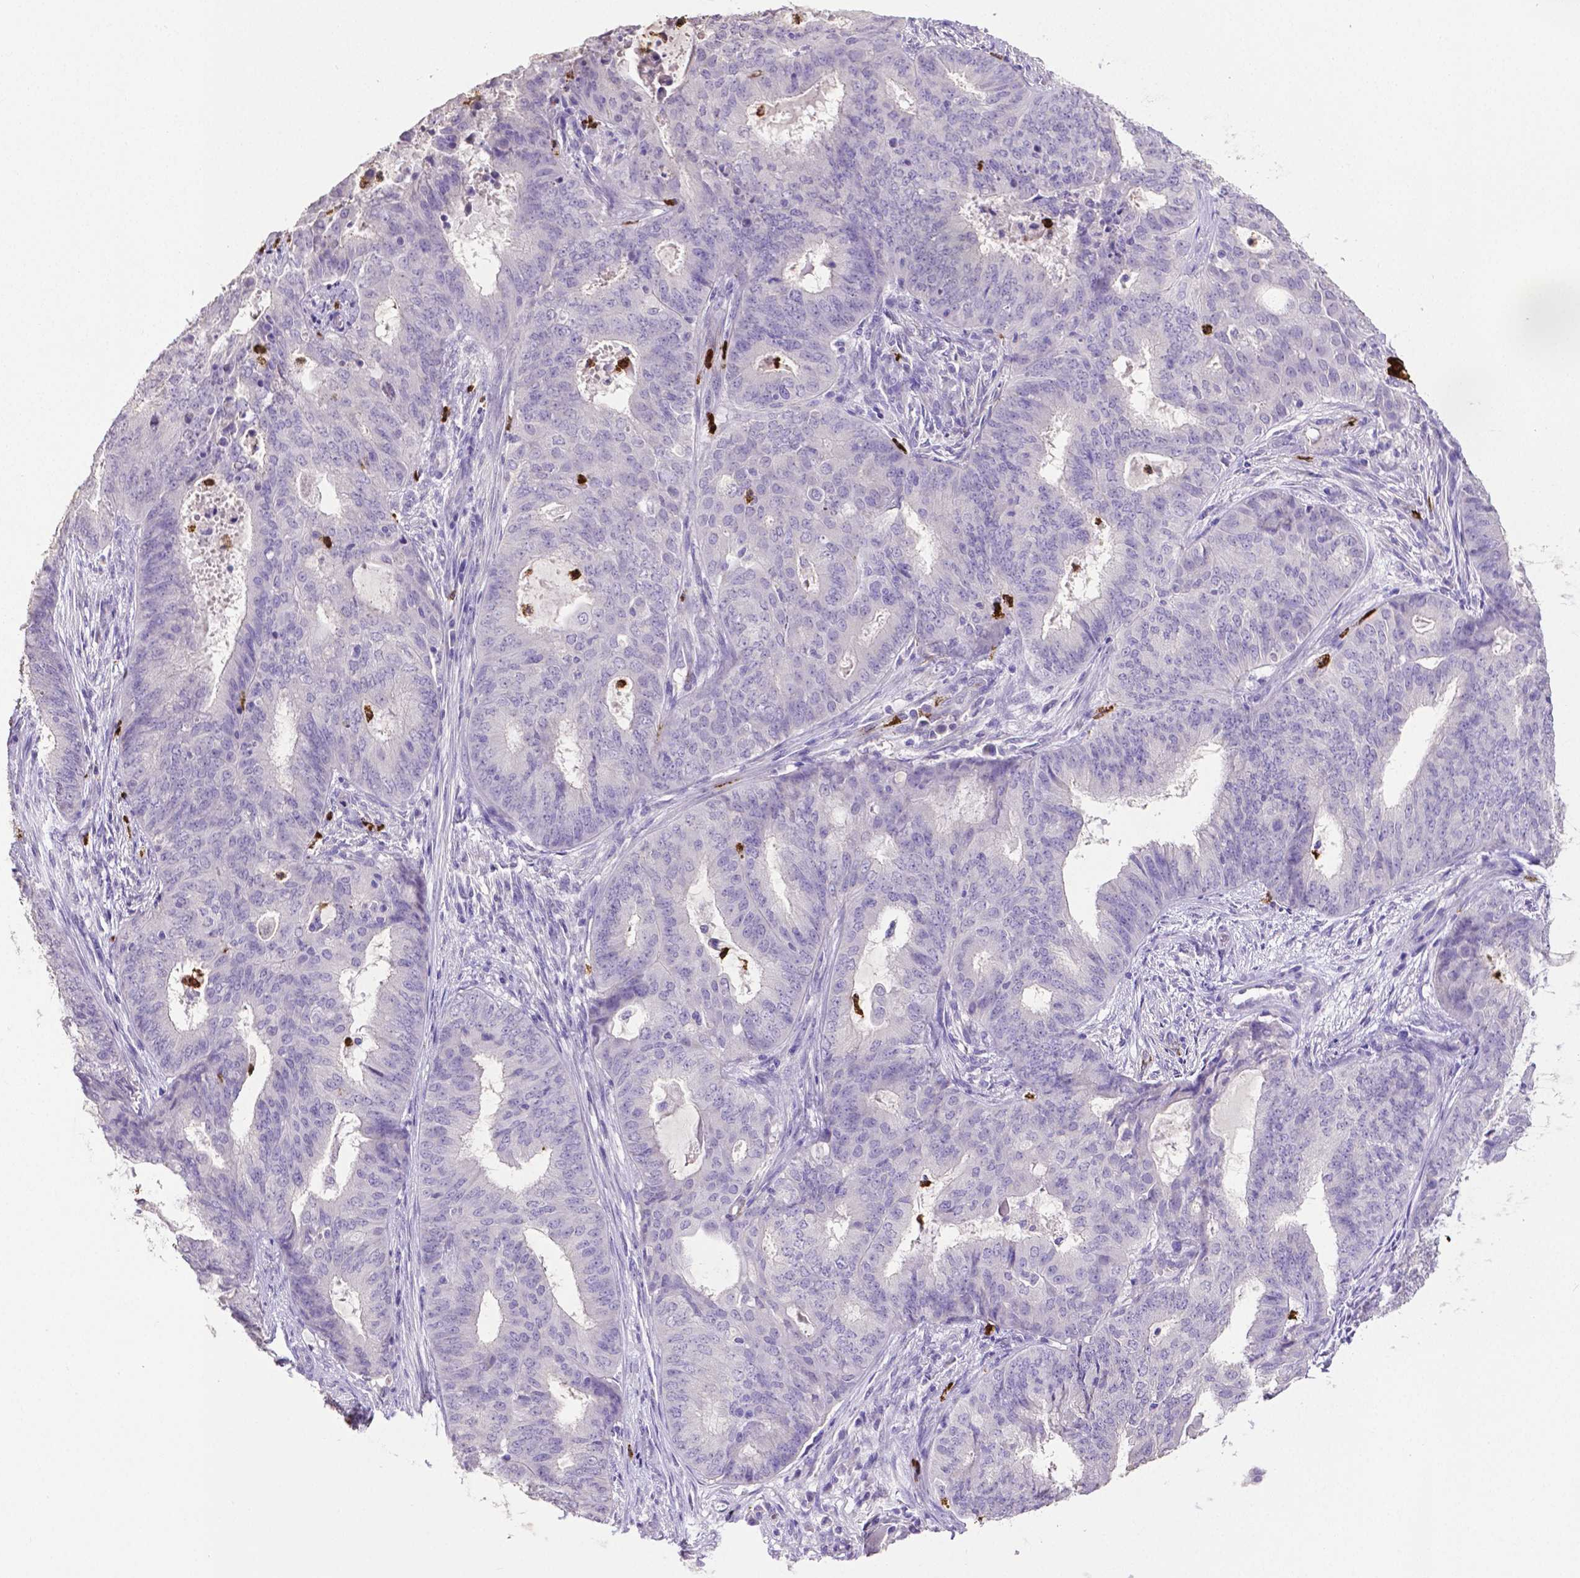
{"staining": {"intensity": "negative", "quantity": "none", "location": "none"}, "tissue": "endometrial cancer", "cell_type": "Tumor cells", "image_type": "cancer", "snomed": [{"axis": "morphology", "description": "Adenocarcinoma, NOS"}, {"axis": "topography", "description": "Endometrium"}], "caption": "IHC histopathology image of neoplastic tissue: adenocarcinoma (endometrial) stained with DAB (3,3'-diaminobenzidine) shows no significant protein positivity in tumor cells.", "gene": "MMP9", "patient": {"sex": "female", "age": 62}}